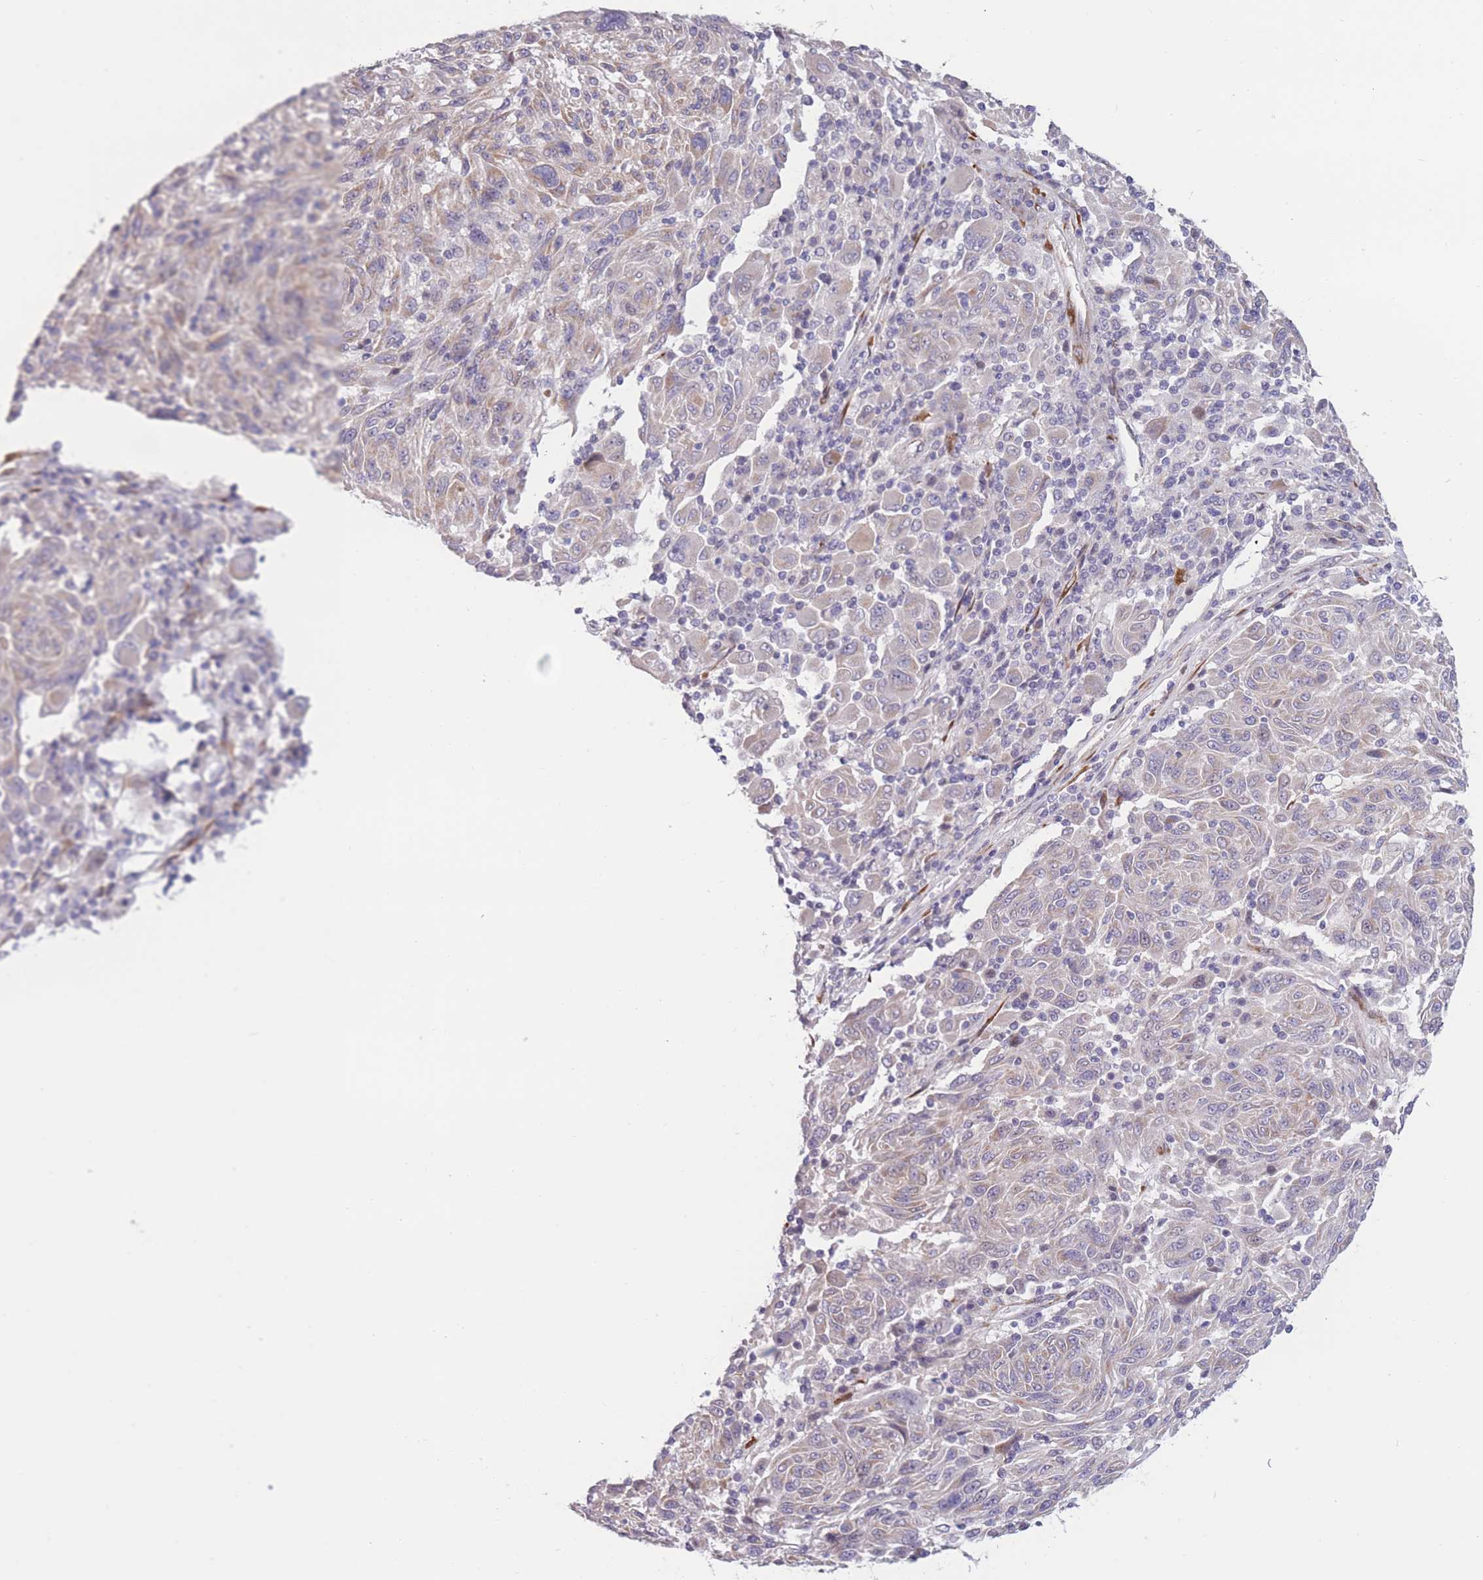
{"staining": {"intensity": "weak", "quantity": "25%-75%", "location": "cytoplasmic/membranous"}, "tissue": "melanoma", "cell_type": "Tumor cells", "image_type": "cancer", "snomed": [{"axis": "morphology", "description": "Malignant melanoma, NOS"}, {"axis": "topography", "description": "Skin"}], "caption": "This is a micrograph of IHC staining of melanoma, which shows weak positivity in the cytoplasmic/membranous of tumor cells.", "gene": "CCNQ", "patient": {"sex": "male", "age": 53}}